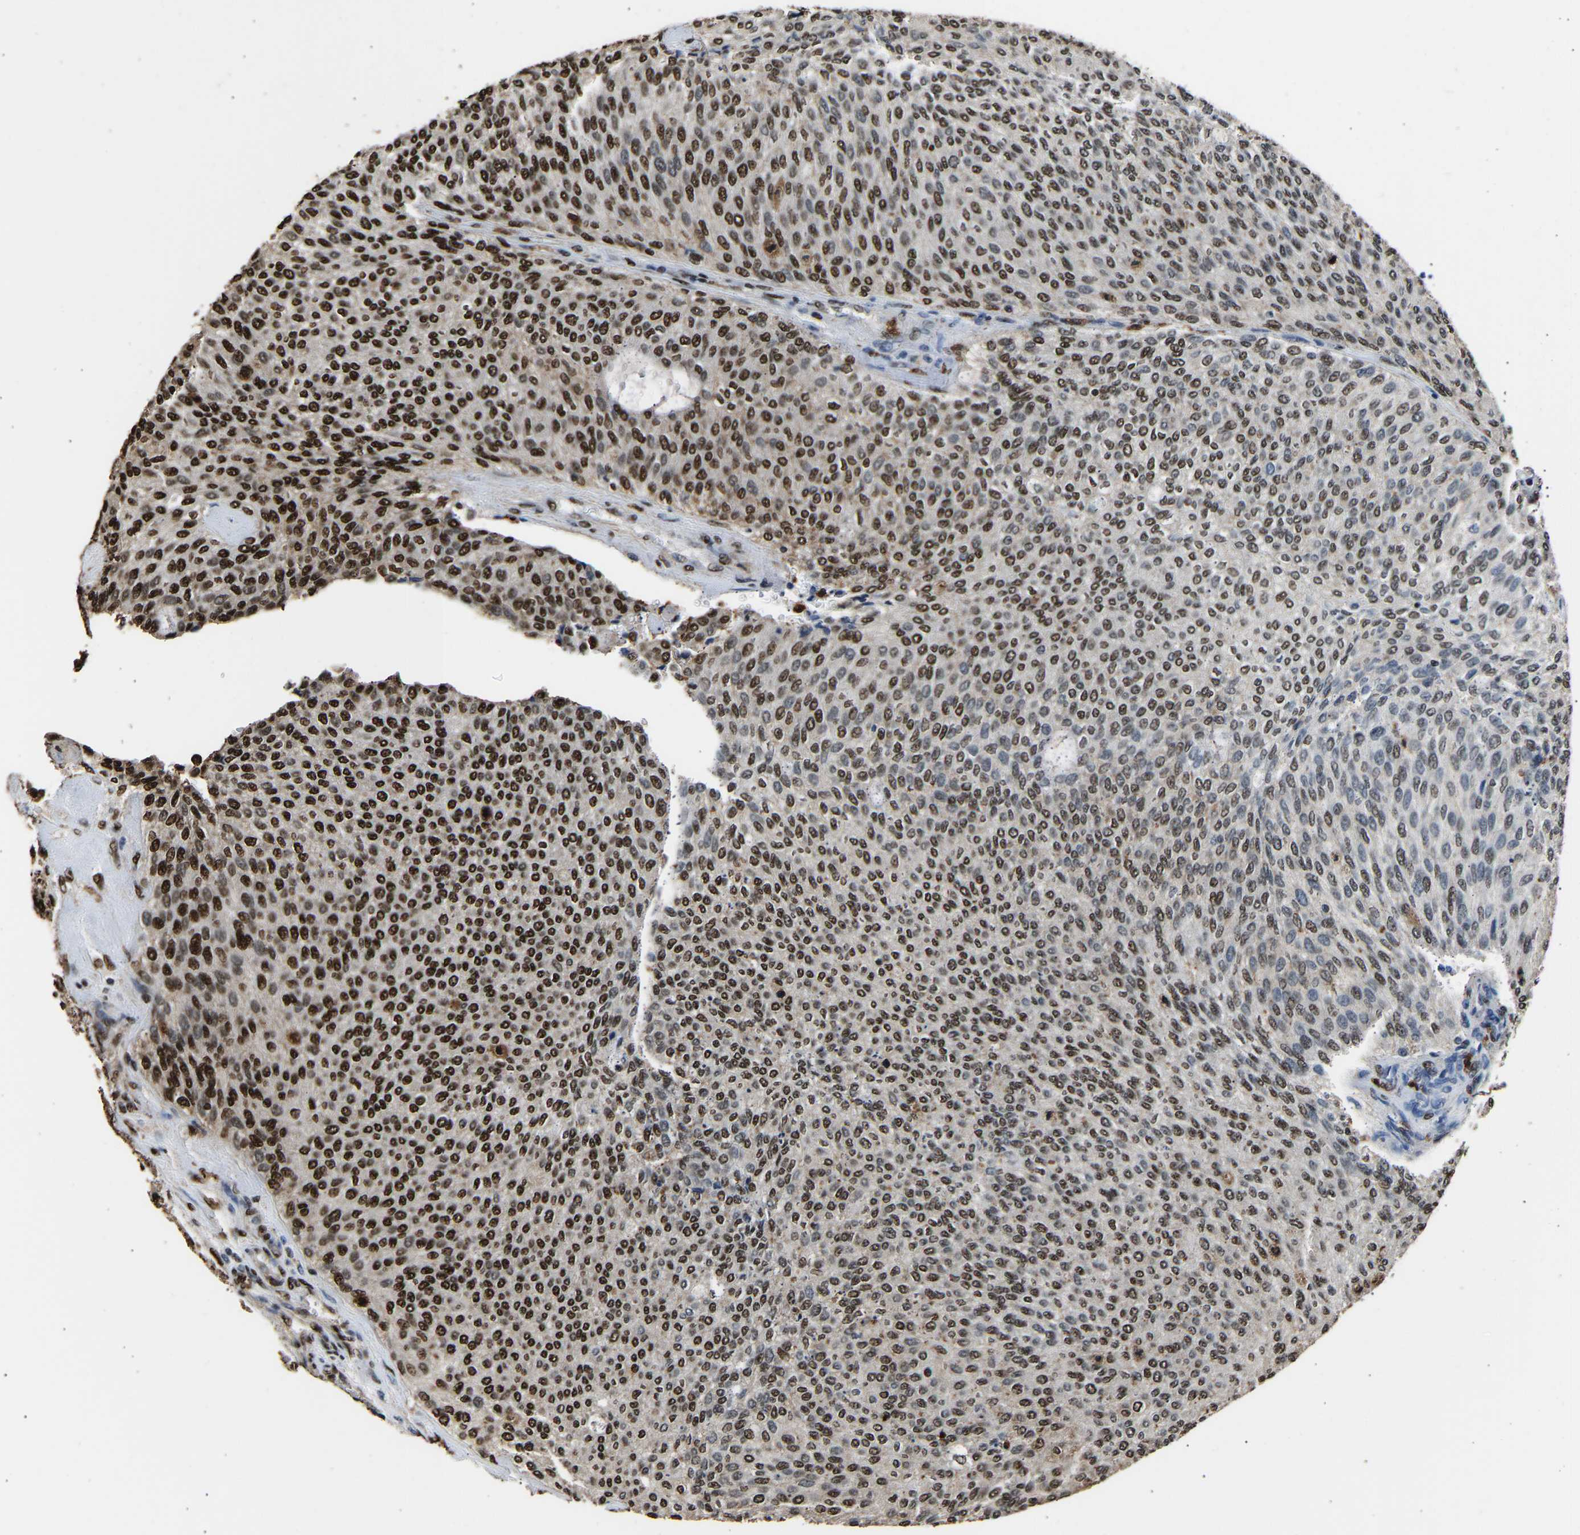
{"staining": {"intensity": "strong", "quantity": "25%-75%", "location": "nuclear"}, "tissue": "urothelial cancer", "cell_type": "Tumor cells", "image_type": "cancer", "snomed": [{"axis": "morphology", "description": "Urothelial carcinoma, Low grade"}, {"axis": "topography", "description": "Urinary bladder"}], "caption": "Urothelial cancer stained with immunohistochemistry reveals strong nuclear expression in about 25%-75% of tumor cells. (Brightfield microscopy of DAB IHC at high magnification).", "gene": "SAFB", "patient": {"sex": "female", "age": 79}}